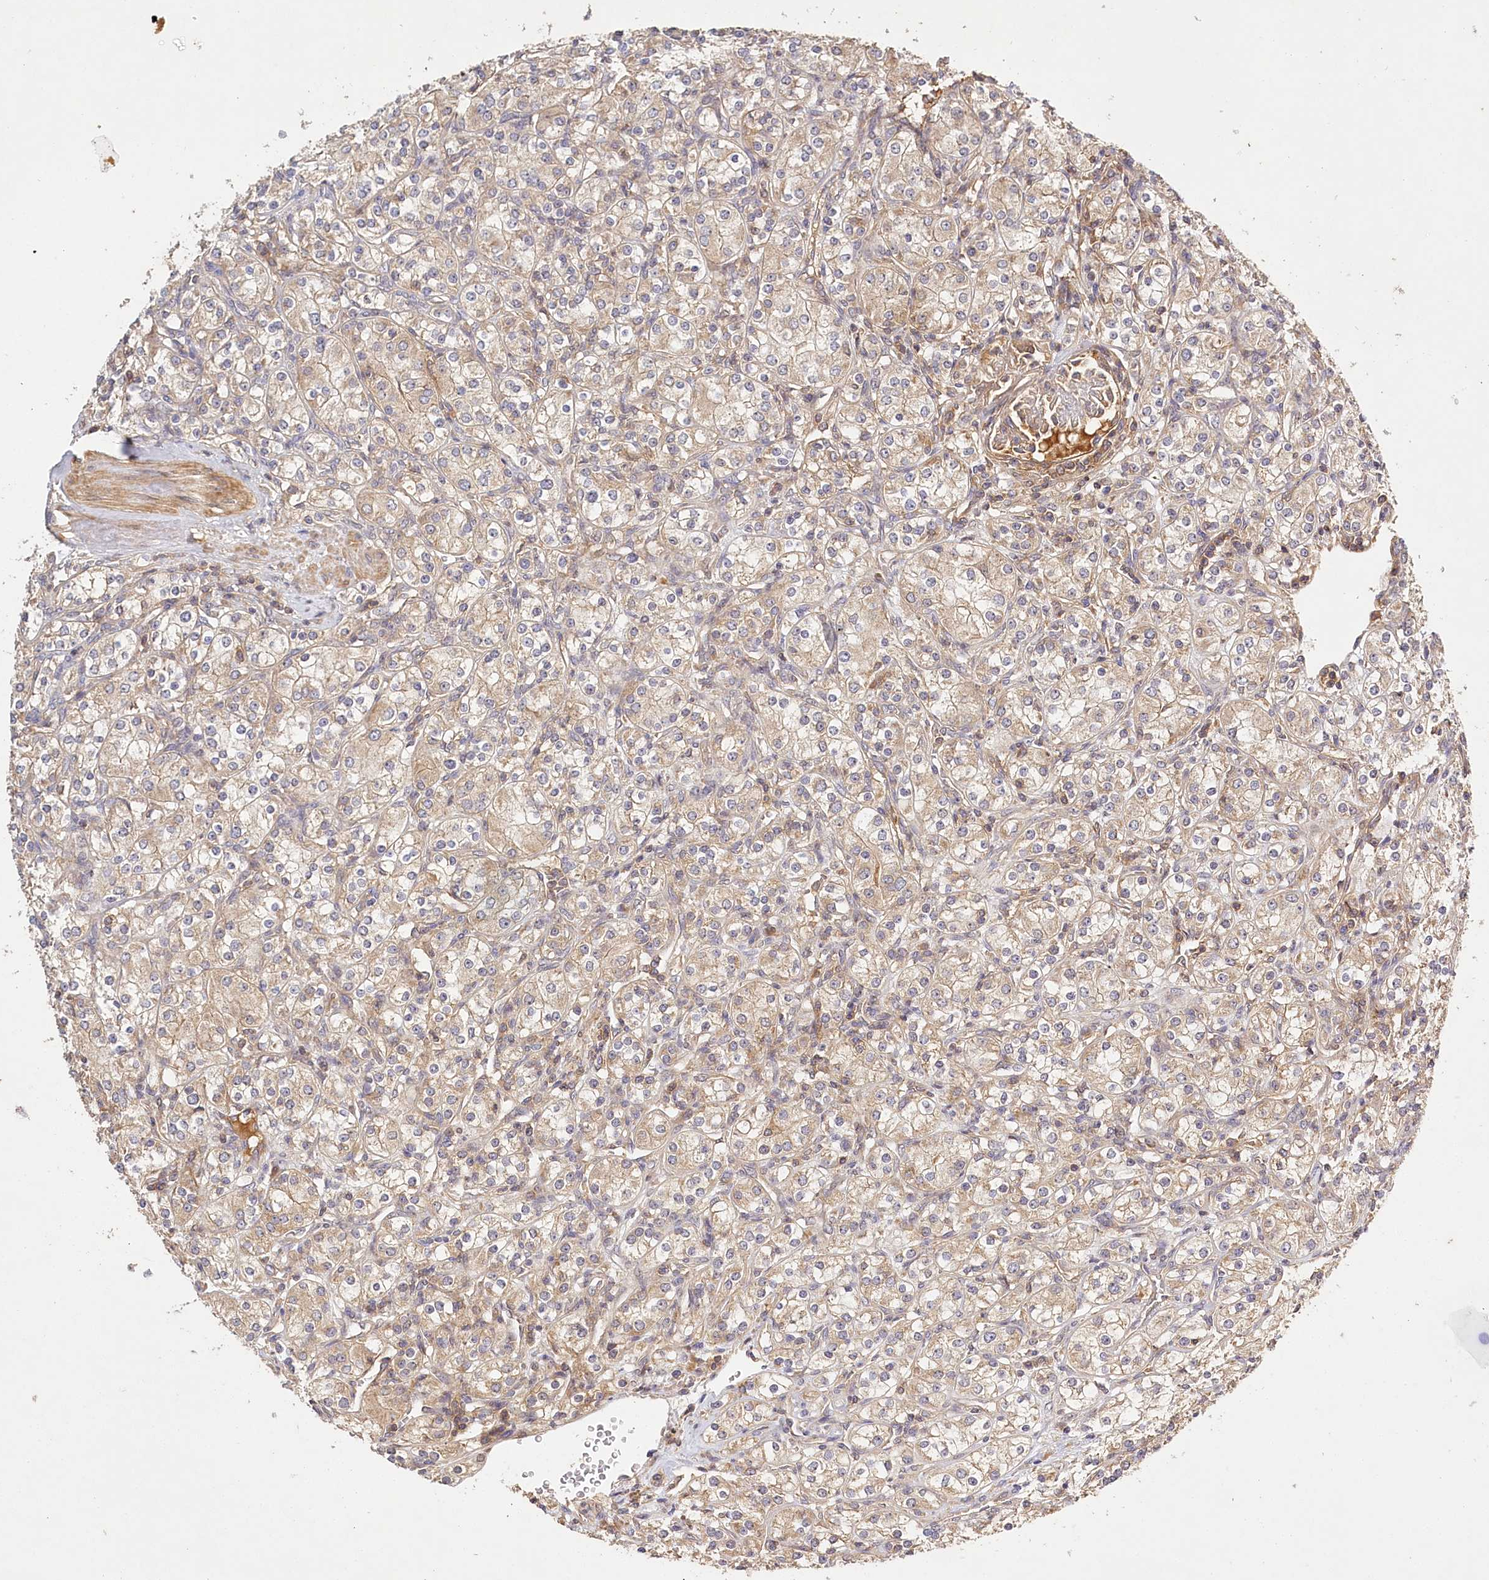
{"staining": {"intensity": "weak", "quantity": ">75%", "location": "cytoplasmic/membranous"}, "tissue": "renal cancer", "cell_type": "Tumor cells", "image_type": "cancer", "snomed": [{"axis": "morphology", "description": "Adenocarcinoma, NOS"}, {"axis": "topography", "description": "Kidney"}], "caption": "IHC image of adenocarcinoma (renal) stained for a protein (brown), which exhibits low levels of weak cytoplasmic/membranous positivity in about >75% of tumor cells.", "gene": "LSS", "patient": {"sex": "male", "age": 77}}